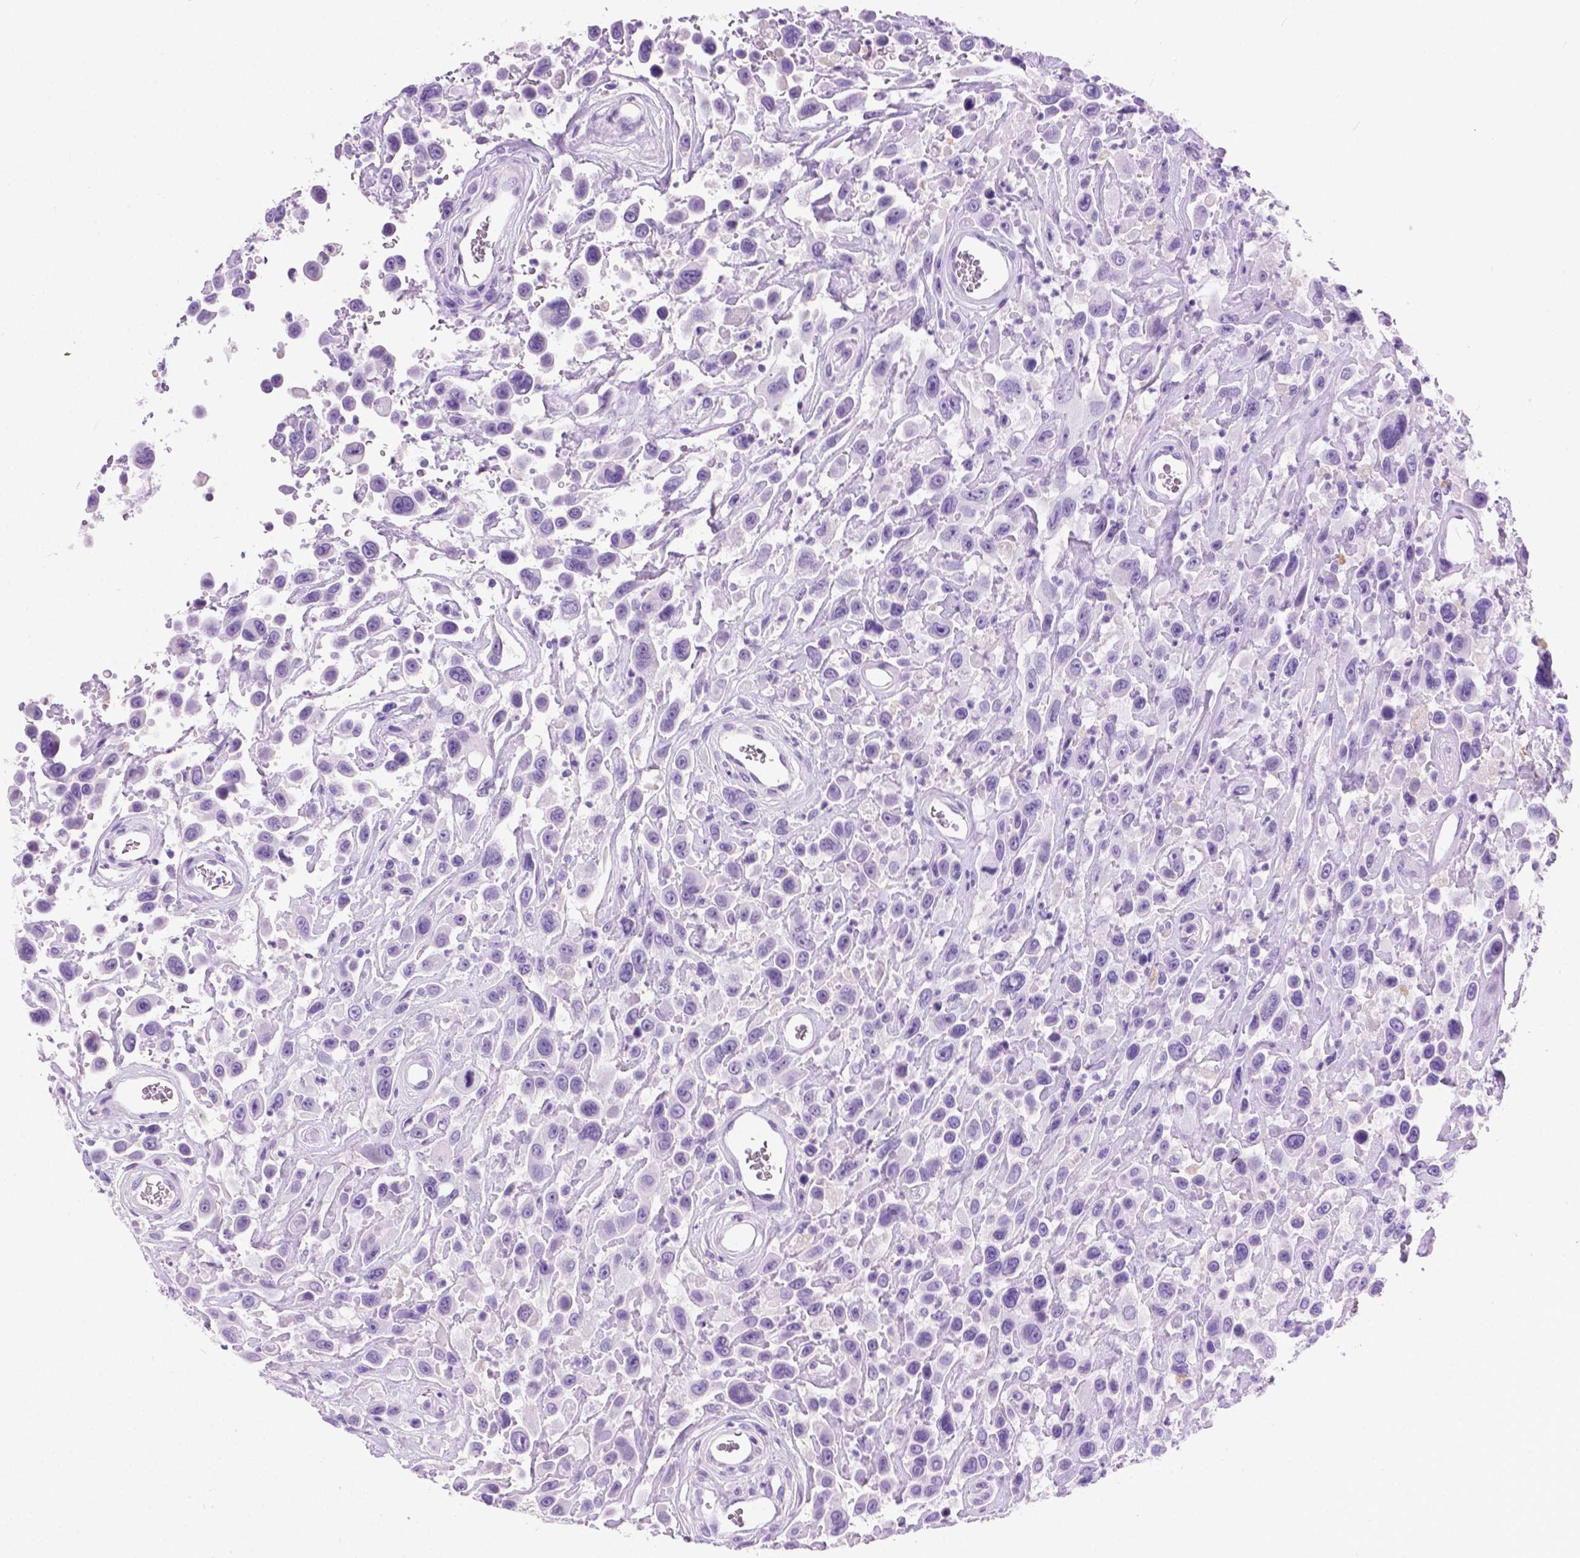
{"staining": {"intensity": "negative", "quantity": "none", "location": "none"}, "tissue": "urothelial cancer", "cell_type": "Tumor cells", "image_type": "cancer", "snomed": [{"axis": "morphology", "description": "Urothelial carcinoma, High grade"}, {"axis": "topography", "description": "Urinary bladder"}], "caption": "Tumor cells are negative for brown protein staining in urothelial carcinoma (high-grade).", "gene": "ARMS2", "patient": {"sex": "male", "age": 53}}